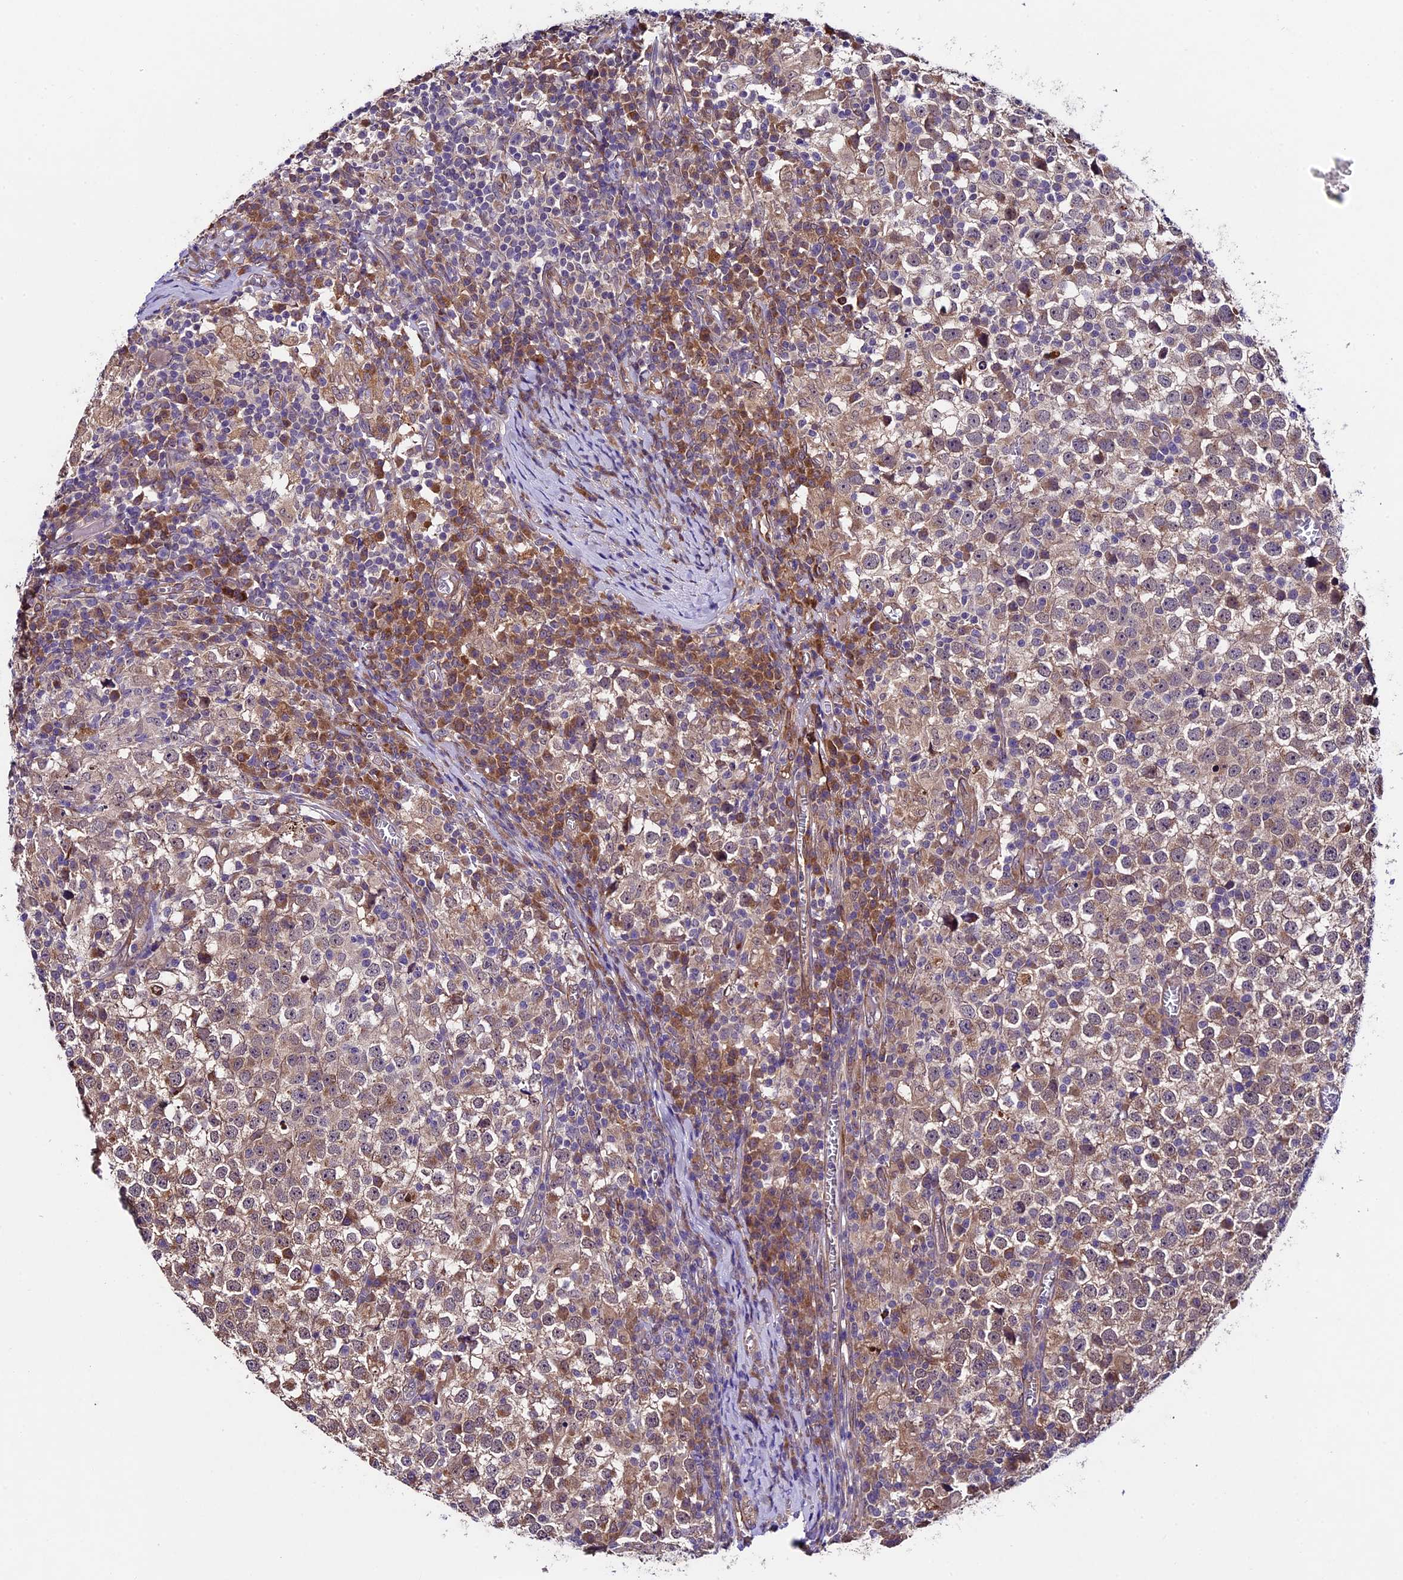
{"staining": {"intensity": "weak", "quantity": ">75%", "location": "cytoplasmic/membranous"}, "tissue": "testis cancer", "cell_type": "Tumor cells", "image_type": "cancer", "snomed": [{"axis": "morphology", "description": "Seminoma, NOS"}, {"axis": "topography", "description": "Testis"}], "caption": "A histopathology image showing weak cytoplasmic/membranous staining in about >75% of tumor cells in seminoma (testis), as visualized by brown immunohistochemical staining.", "gene": "LSM7", "patient": {"sex": "male", "age": 65}}